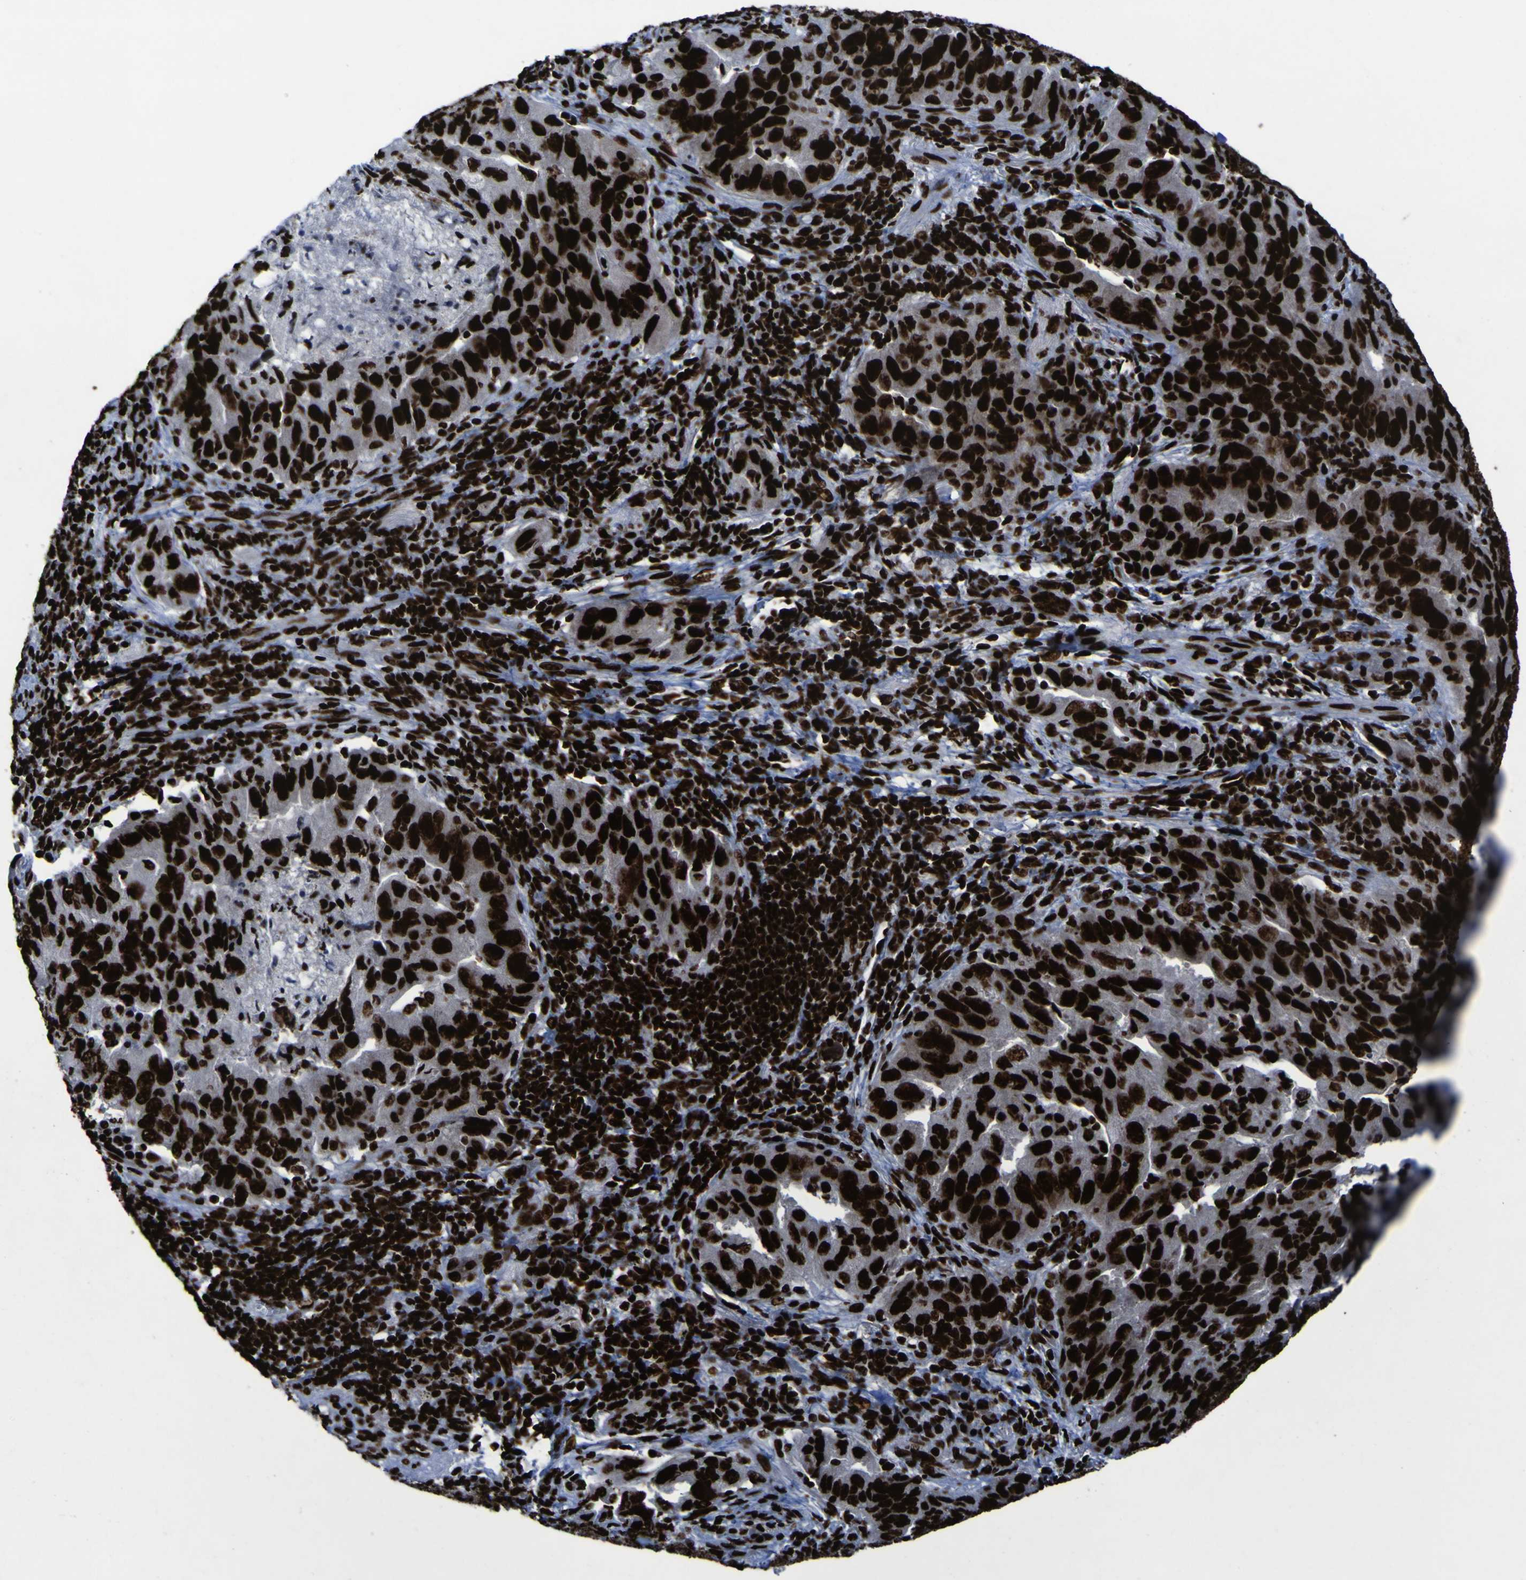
{"staining": {"intensity": "strong", "quantity": ">75%", "location": "nuclear"}, "tissue": "lung cancer", "cell_type": "Tumor cells", "image_type": "cancer", "snomed": [{"axis": "morphology", "description": "Adenocarcinoma, NOS"}, {"axis": "topography", "description": "Lung"}], "caption": "About >75% of tumor cells in human lung cancer (adenocarcinoma) show strong nuclear protein positivity as visualized by brown immunohistochemical staining.", "gene": "NPM1", "patient": {"sex": "female", "age": 65}}